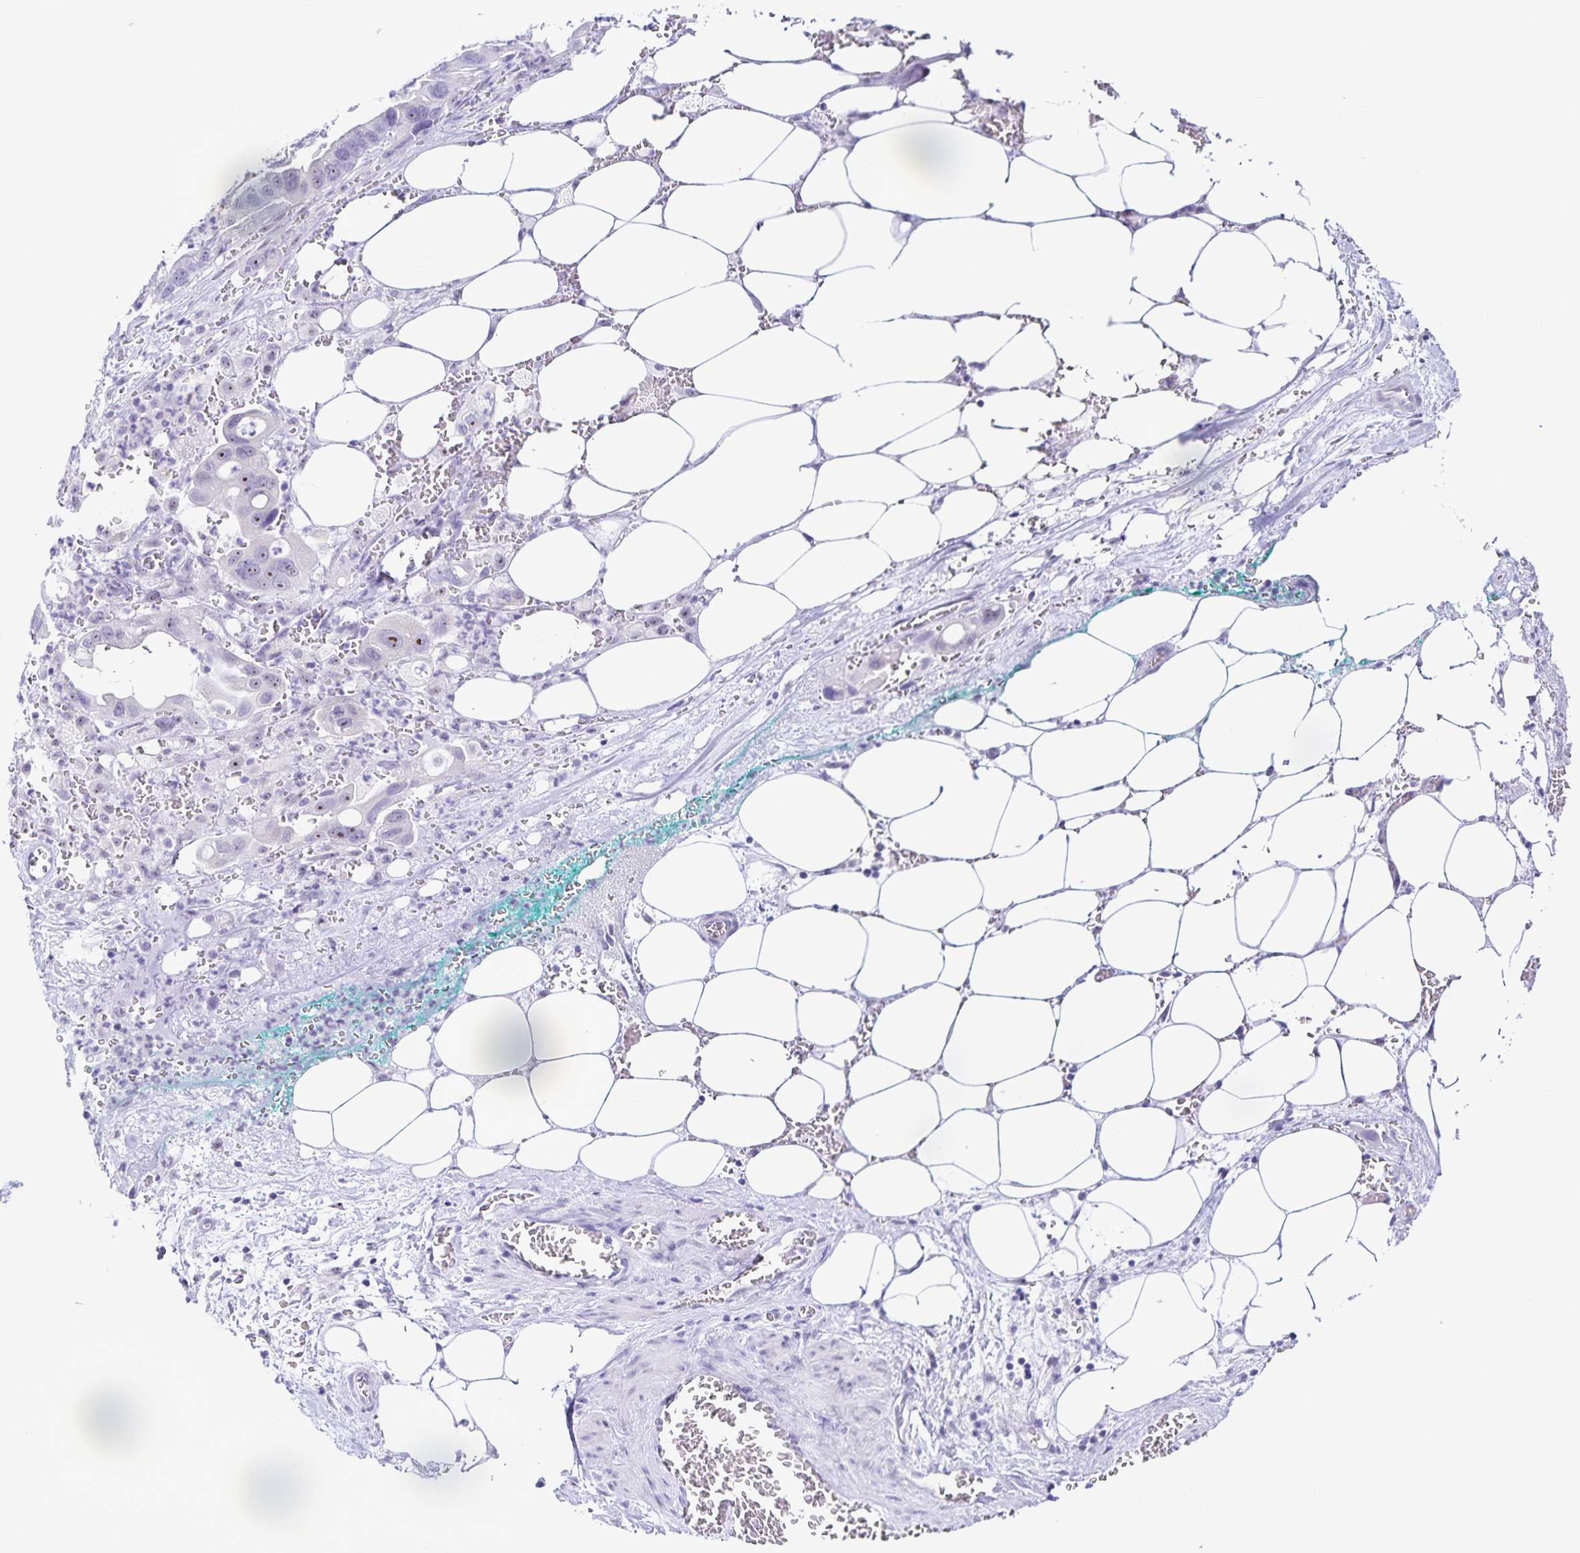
{"staining": {"intensity": "moderate", "quantity": "<25%", "location": "nuclear"}, "tissue": "pancreatic cancer", "cell_type": "Tumor cells", "image_type": "cancer", "snomed": [{"axis": "morphology", "description": "Adenocarcinoma, NOS"}, {"axis": "topography", "description": "Pancreas"}], "caption": "Immunohistochemical staining of human adenocarcinoma (pancreatic) demonstrates low levels of moderate nuclear protein expression in approximately <25% of tumor cells.", "gene": "FAM170A", "patient": {"sex": "male", "age": 61}}